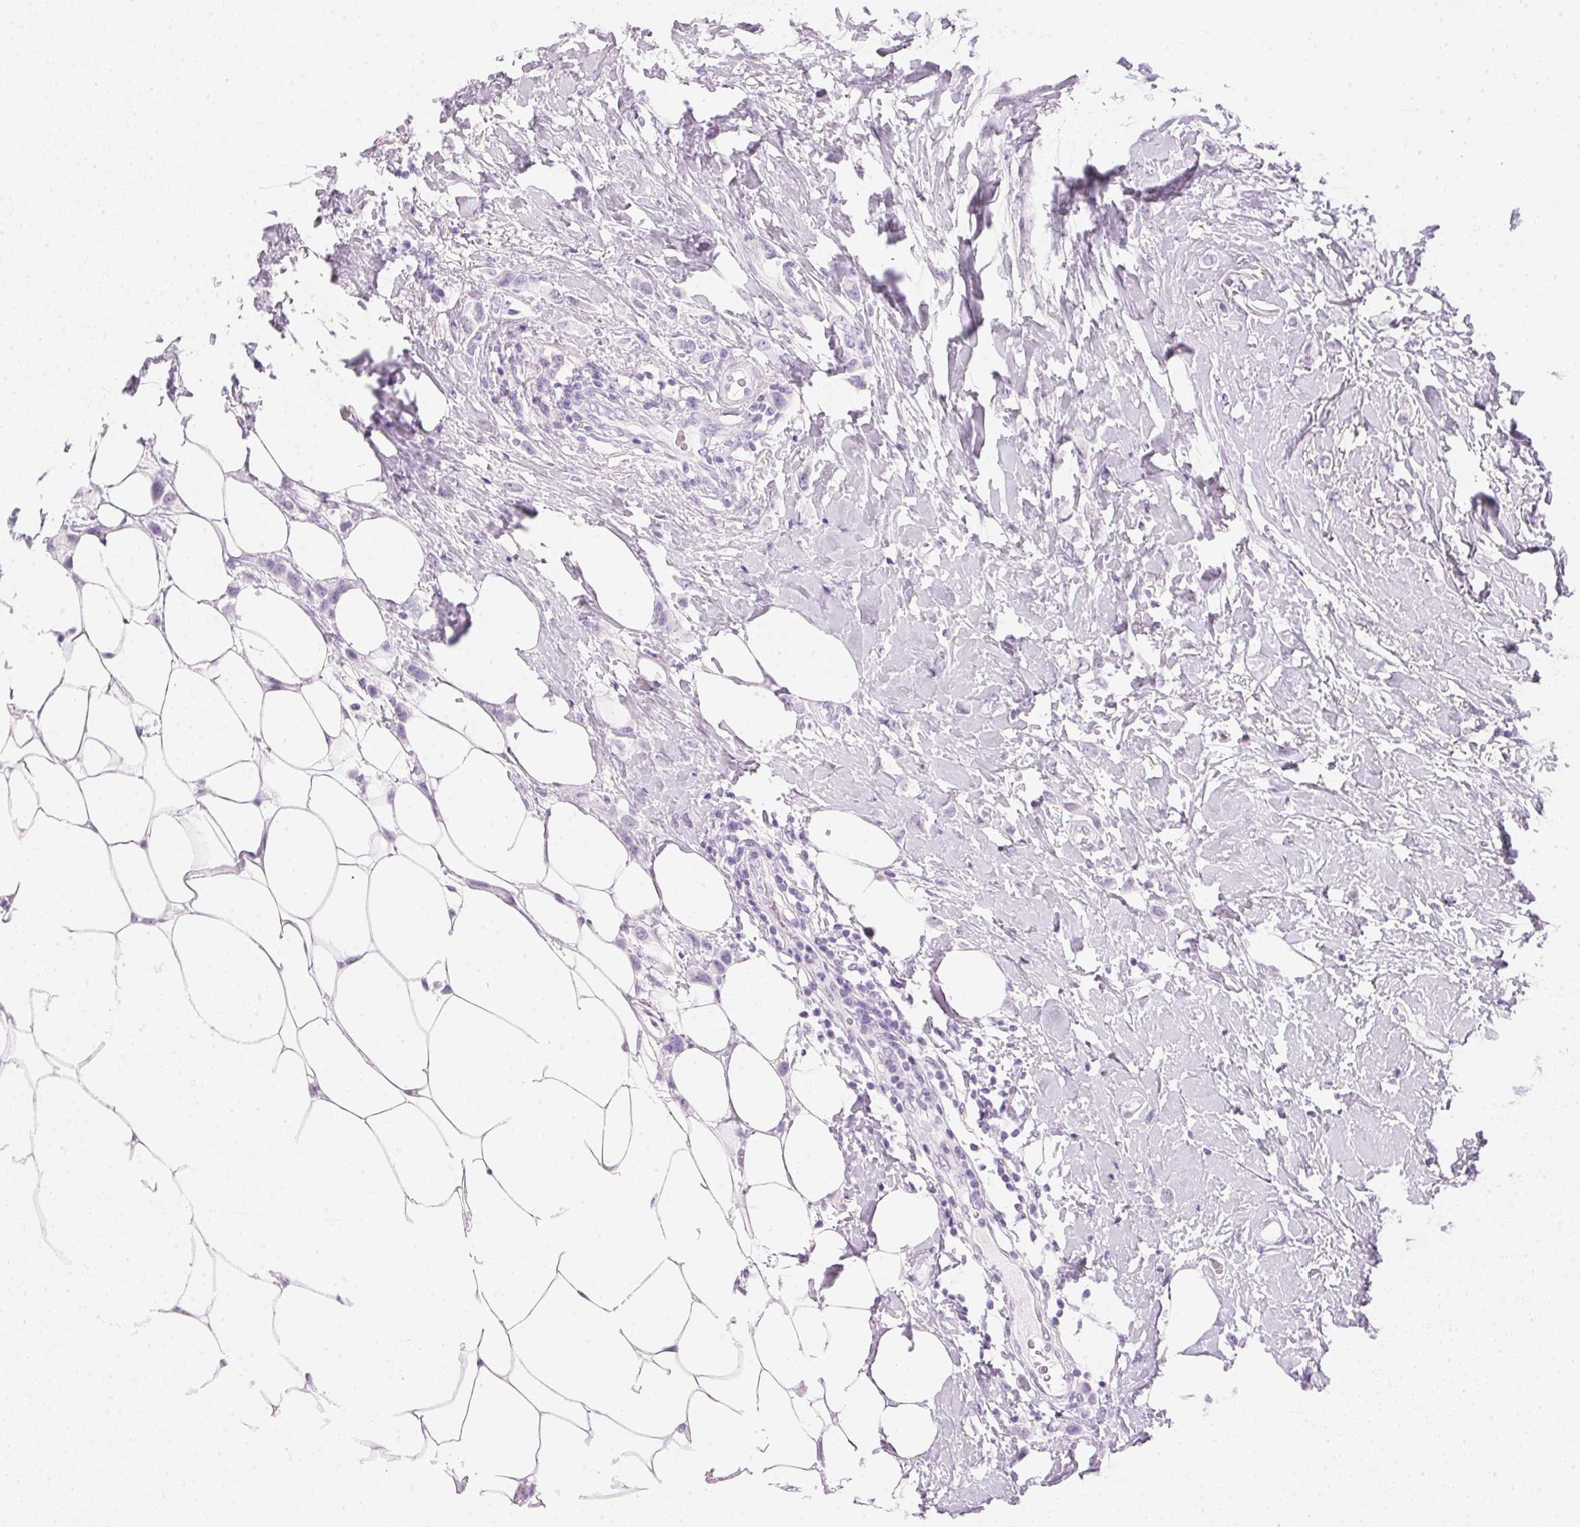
{"staining": {"intensity": "negative", "quantity": "none", "location": "none"}, "tissue": "breast cancer", "cell_type": "Tumor cells", "image_type": "cancer", "snomed": [{"axis": "morphology", "description": "Lobular carcinoma"}, {"axis": "topography", "description": "Breast"}], "caption": "The image shows no significant positivity in tumor cells of lobular carcinoma (breast). (DAB (3,3'-diaminobenzidine) IHC visualized using brightfield microscopy, high magnification).", "gene": "IGFBP1", "patient": {"sex": "female", "age": 66}}